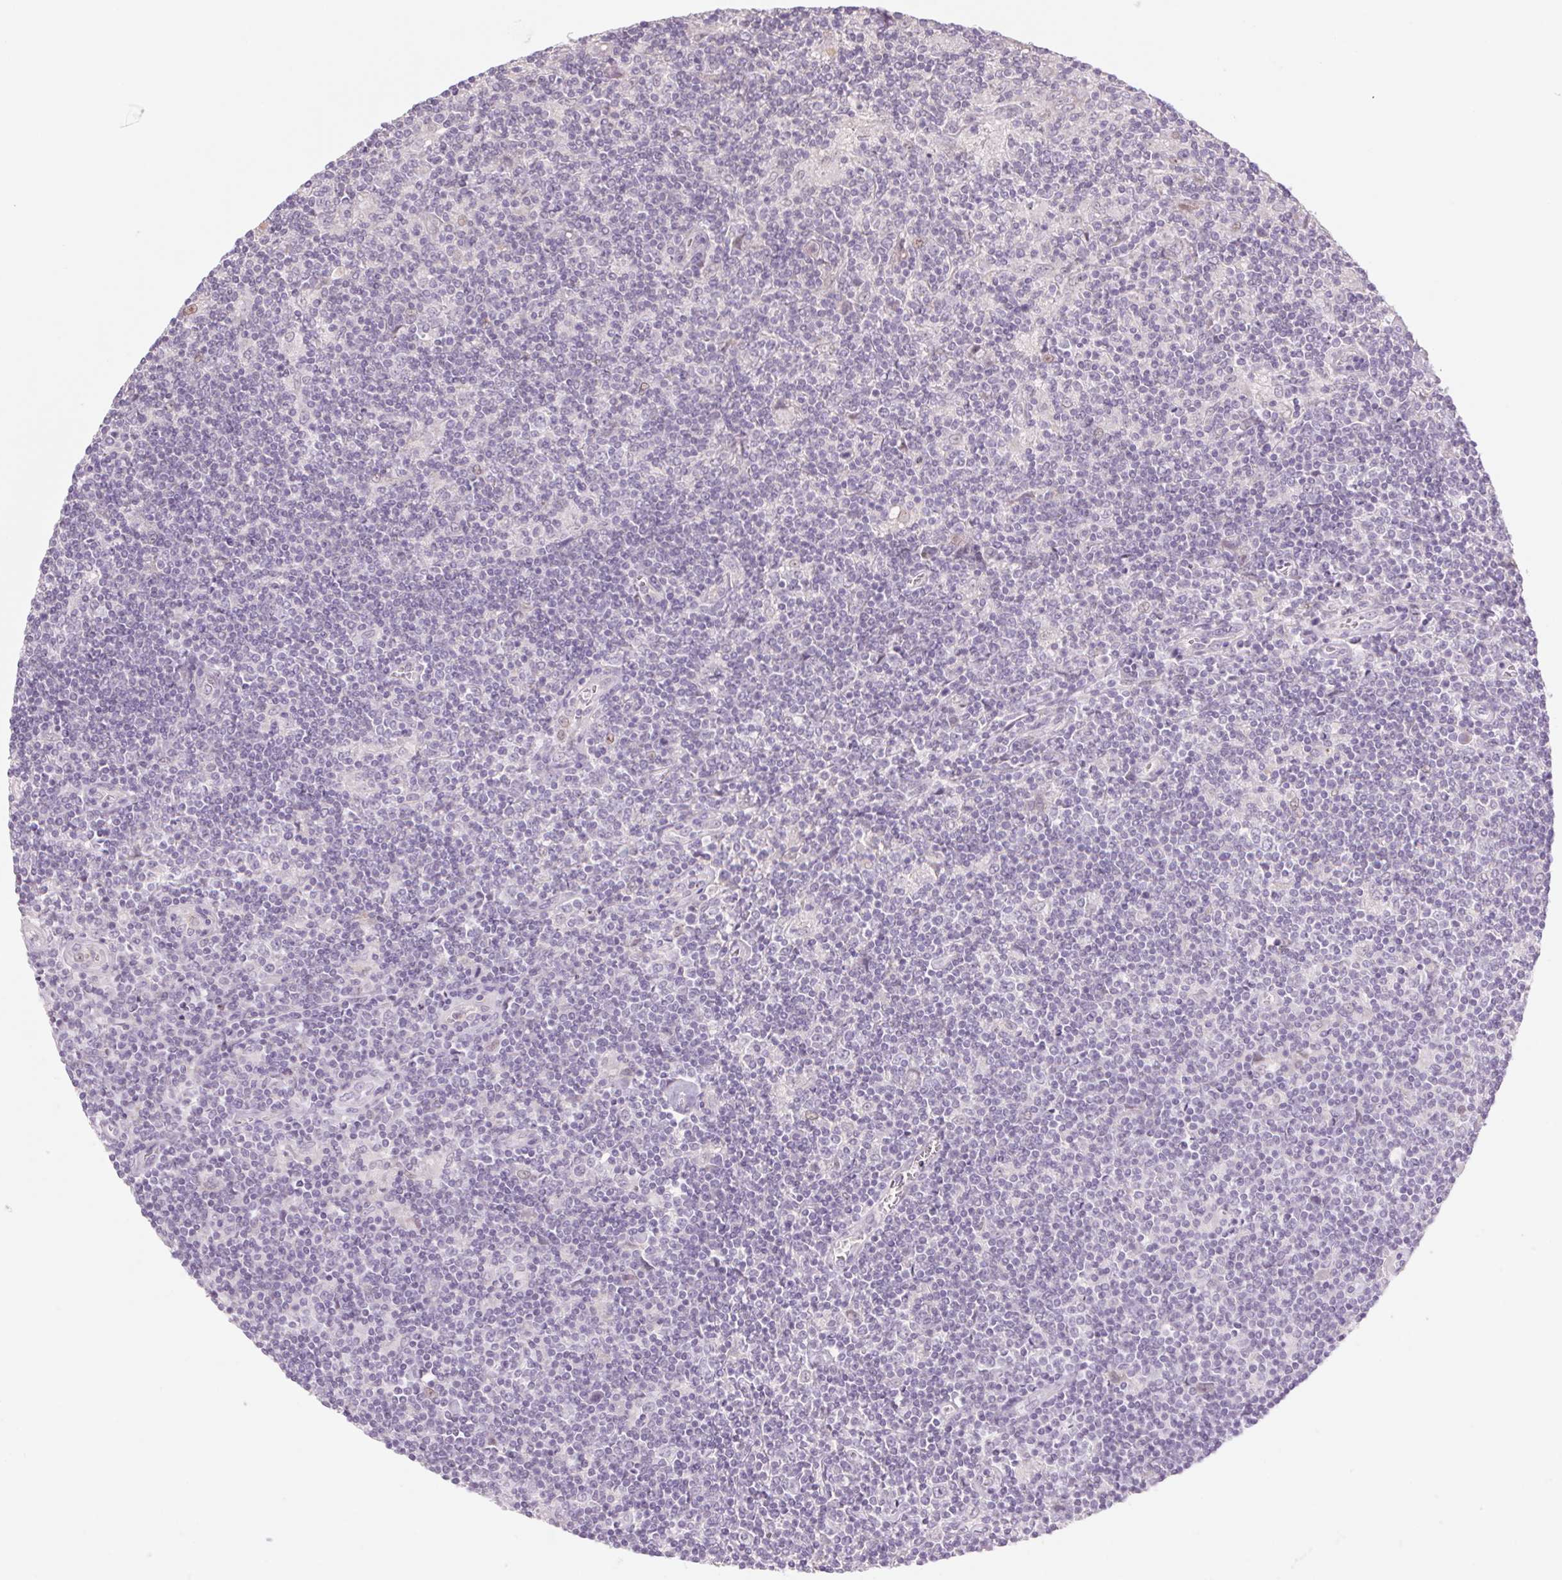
{"staining": {"intensity": "negative", "quantity": "none", "location": "none"}, "tissue": "lymphoma", "cell_type": "Tumor cells", "image_type": "cancer", "snomed": [{"axis": "morphology", "description": "Hodgkin's disease, NOS"}, {"axis": "topography", "description": "Lymph node"}], "caption": "This is an immunohistochemistry photomicrograph of human Hodgkin's disease. There is no staining in tumor cells.", "gene": "KRT1", "patient": {"sex": "male", "age": 40}}